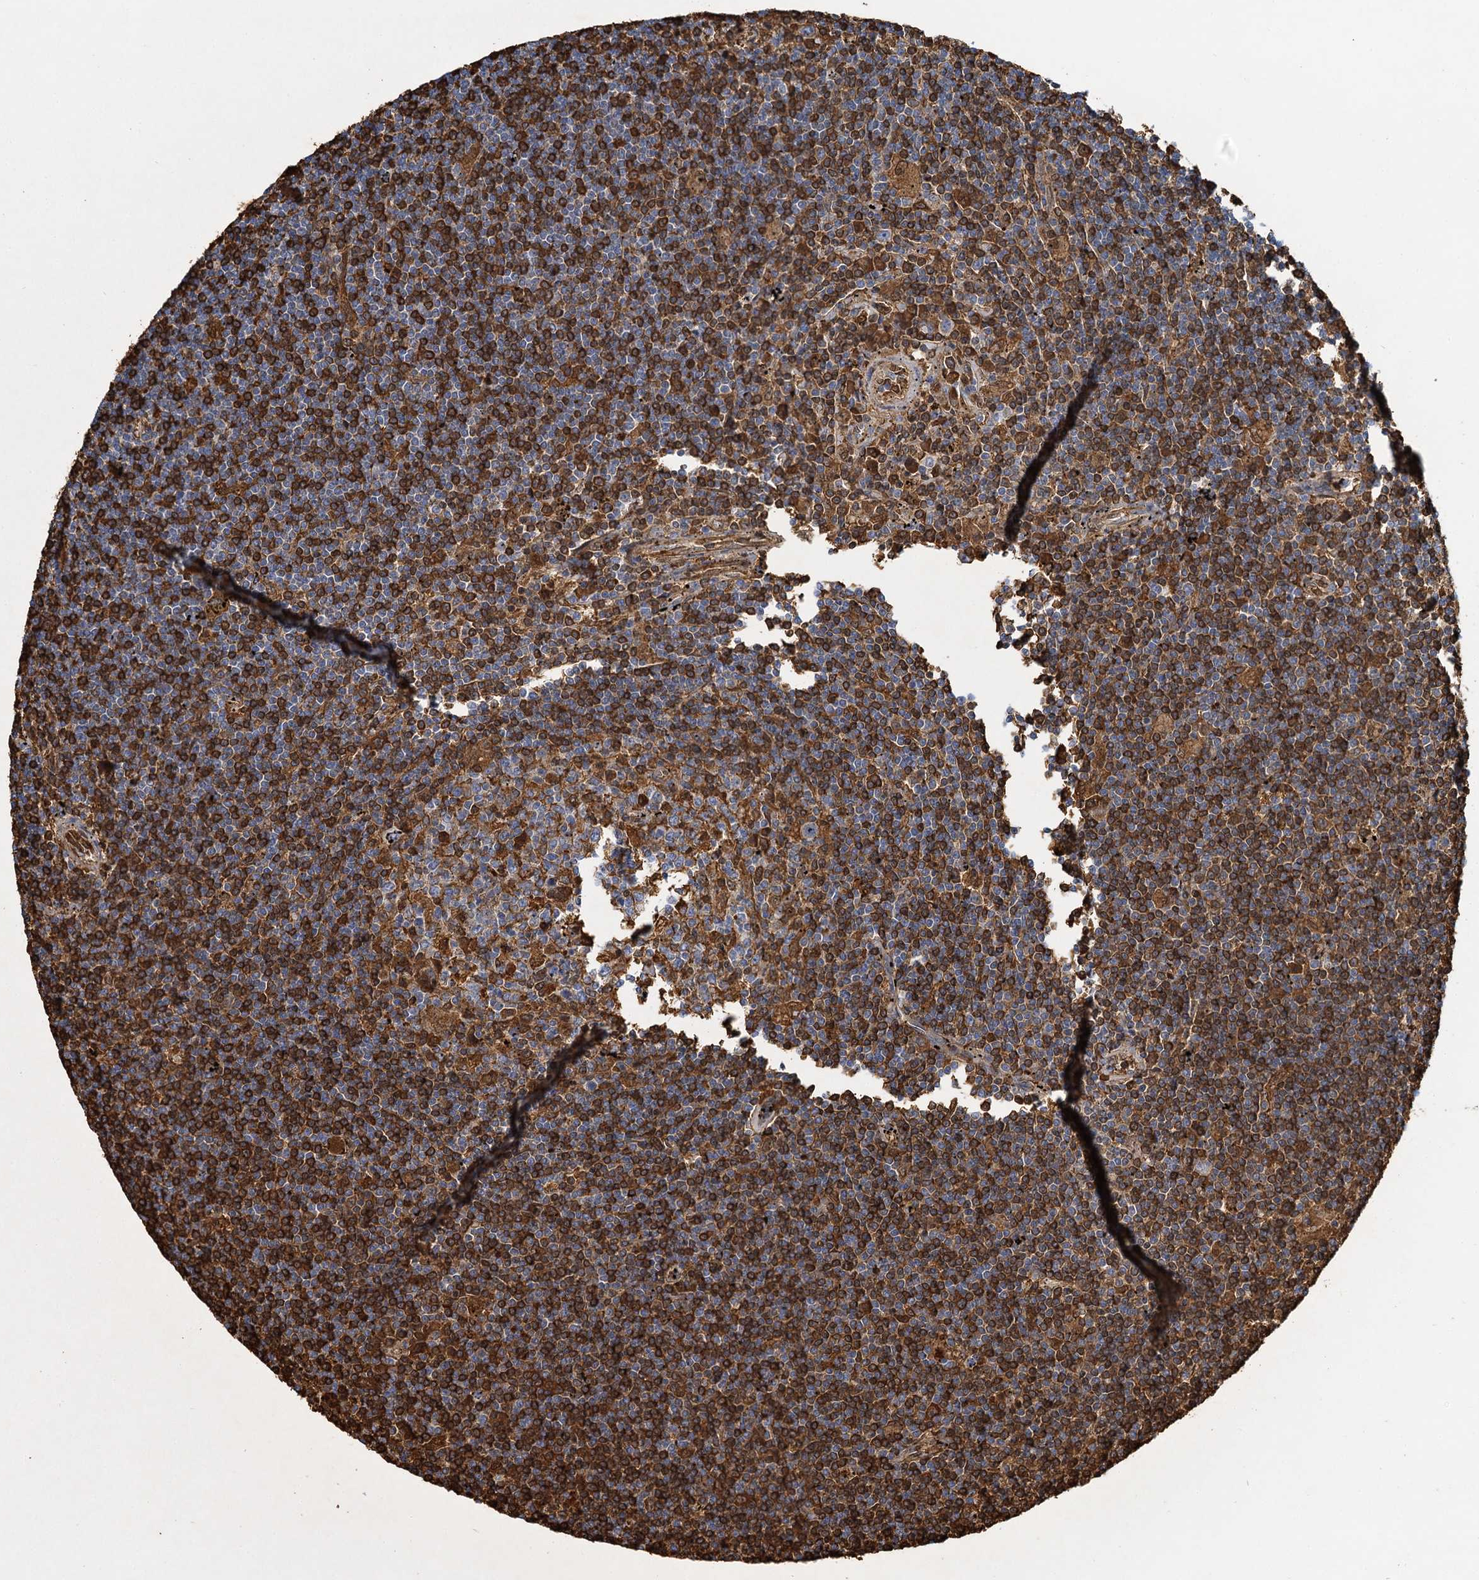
{"staining": {"intensity": "strong", "quantity": "25%-75%", "location": "cytoplasmic/membranous"}, "tissue": "lymphoma", "cell_type": "Tumor cells", "image_type": "cancer", "snomed": [{"axis": "morphology", "description": "Malignant lymphoma, non-Hodgkin's type, Low grade"}, {"axis": "topography", "description": "Spleen"}], "caption": "Brown immunohistochemical staining in low-grade malignant lymphoma, non-Hodgkin's type exhibits strong cytoplasmic/membranous expression in approximately 25%-75% of tumor cells. (Brightfield microscopy of DAB IHC at high magnification).", "gene": "BCS1L", "patient": {"sex": "male", "age": 76}}